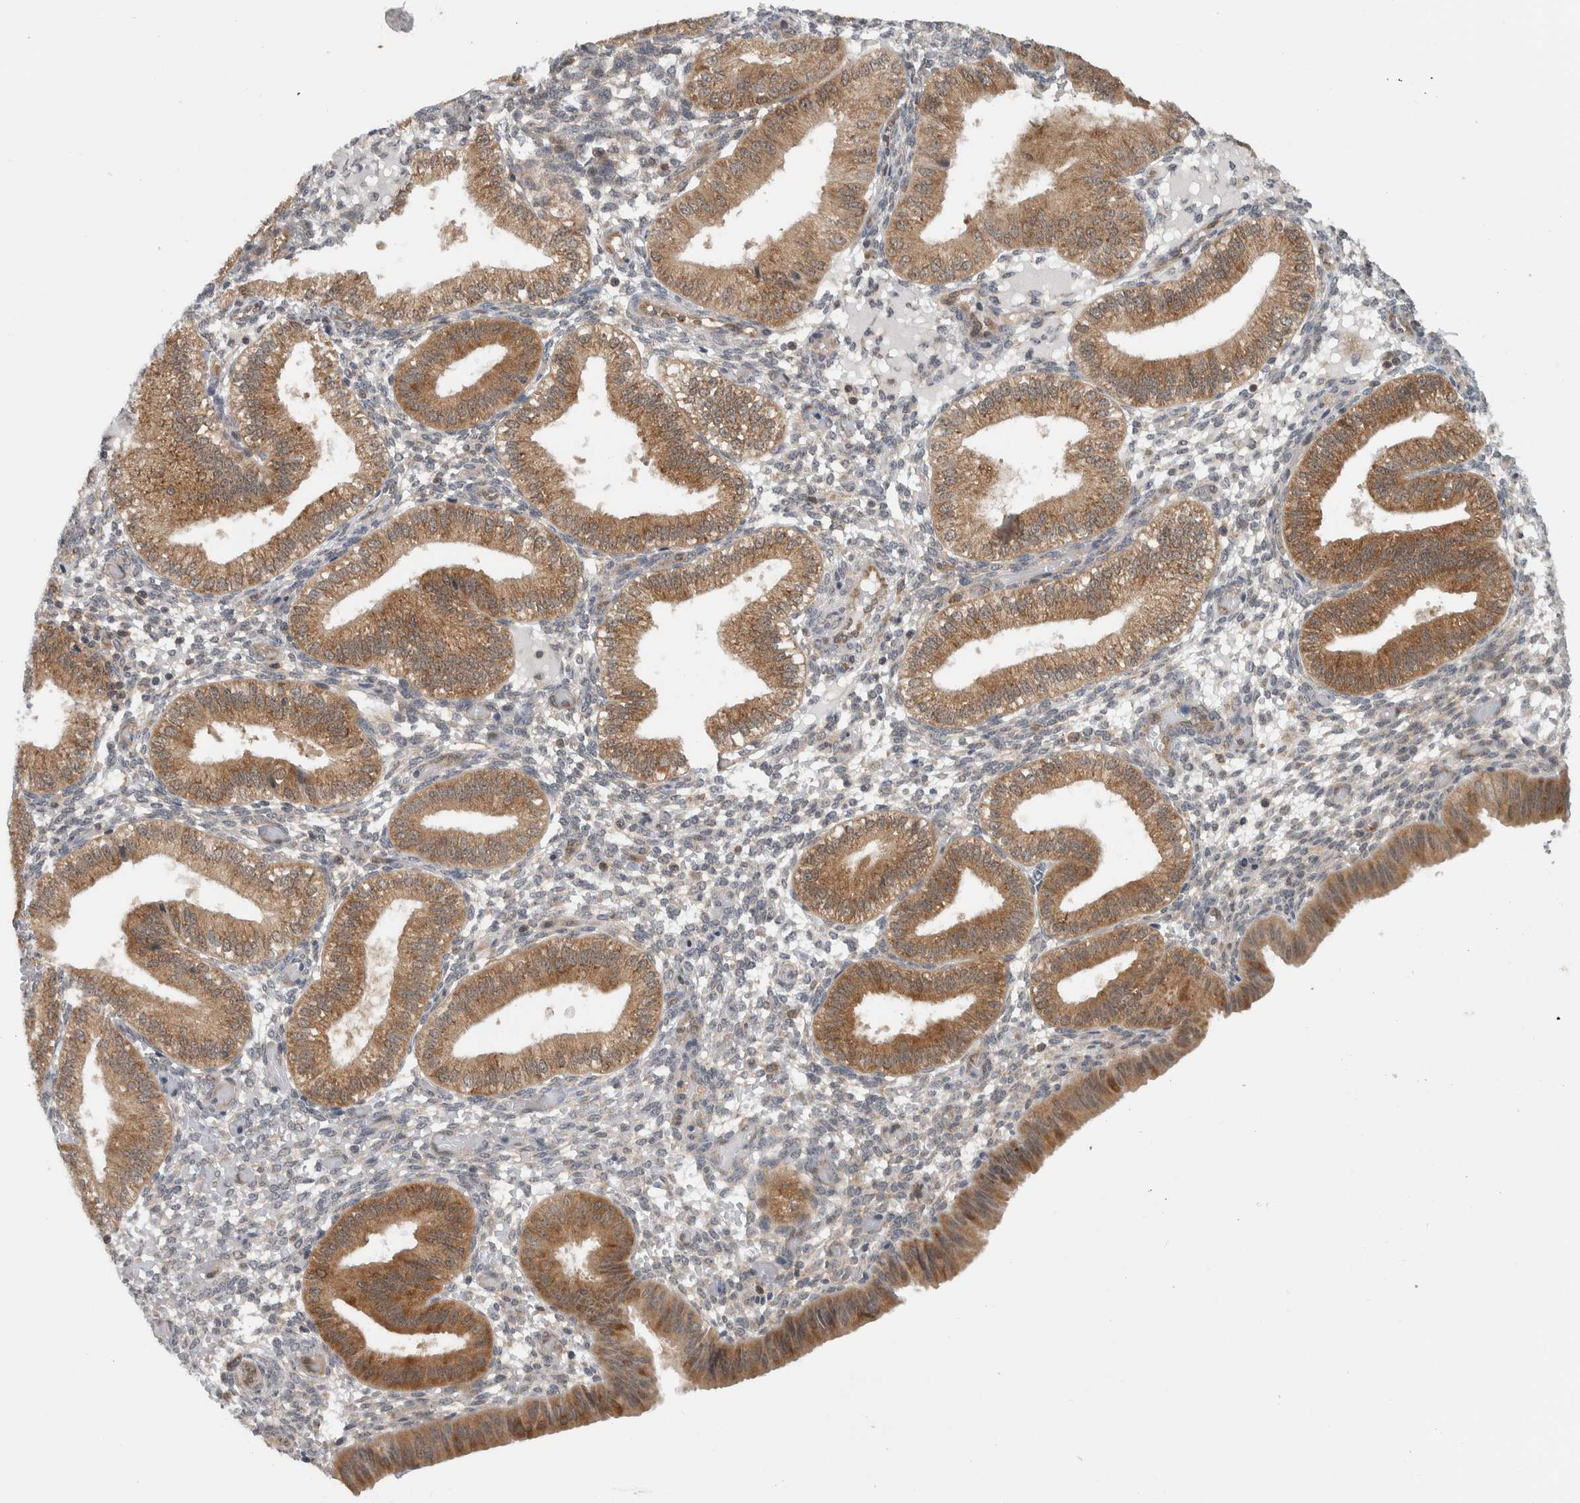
{"staining": {"intensity": "weak", "quantity": "<25%", "location": "cytoplasmic/membranous"}, "tissue": "endometrium", "cell_type": "Cells in endometrial stroma", "image_type": "normal", "snomed": [{"axis": "morphology", "description": "Normal tissue, NOS"}, {"axis": "topography", "description": "Endometrium"}], "caption": "IHC micrograph of normal human endometrium stained for a protein (brown), which reveals no positivity in cells in endometrial stroma.", "gene": "CCDC43", "patient": {"sex": "female", "age": 39}}